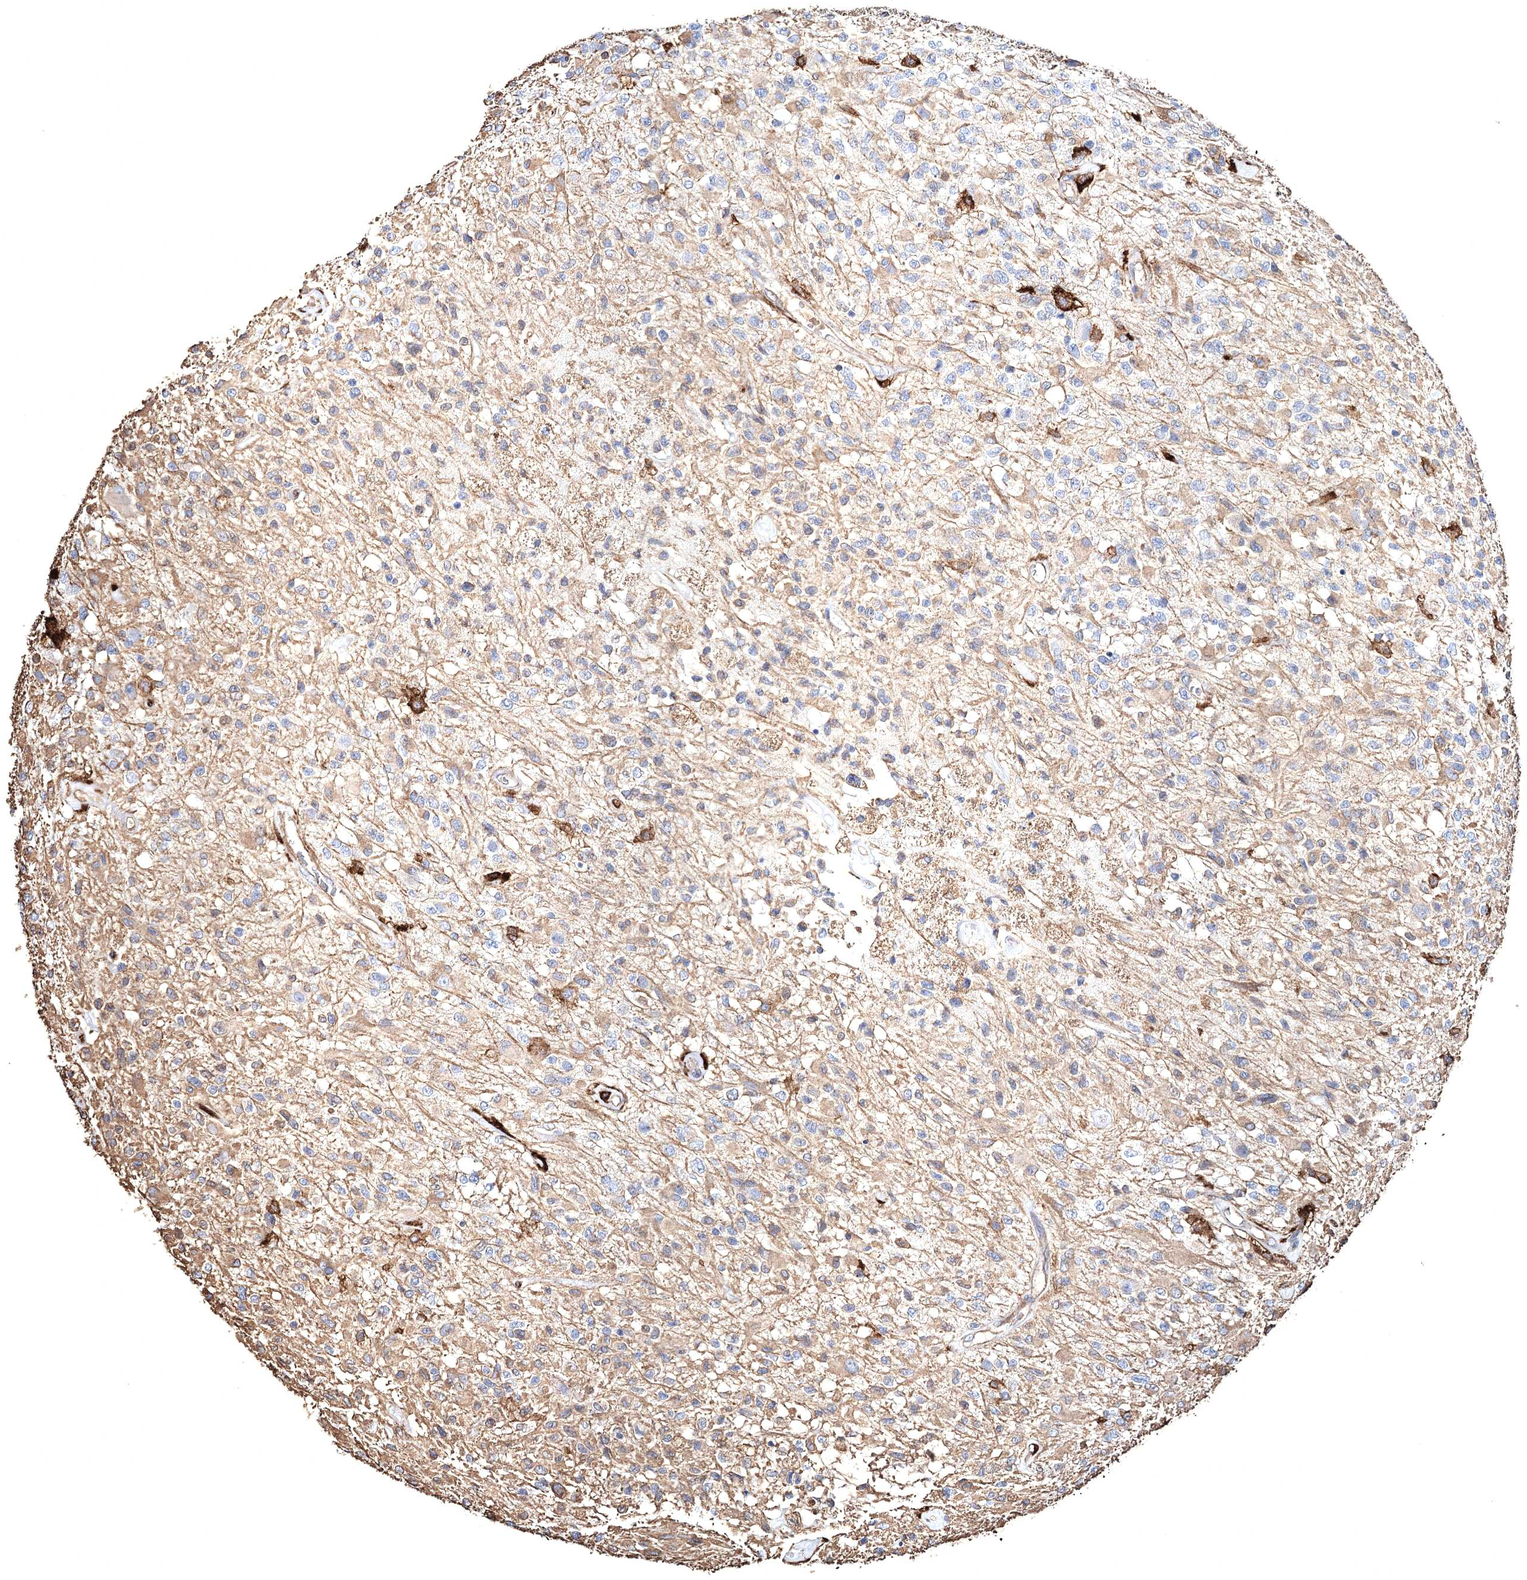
{"staining": {"intensity": "weak", "quantity": "25%-75%", "location": "cytoplasmic/membranous"}, "tissue": "glioma", "cell_type": "Tumor cells", "image_type": "cancer", "snomed": [{"axis": "morphology", "description": "Glioma, malignant, High grade"}, {"axis": "morphology", "description": "Glioblastoma, NOS"}, {"axis": "topography", "description": "Brain"}], "caption": "The image reveals immunohistochemical staining of glioma. There is weak cytoplasmic/membranous positivity is appreciated in approximately 25%-75% of tumor cells.", "gene": "CLEC4M", "patient": {"sex": "male", "age": 60}}